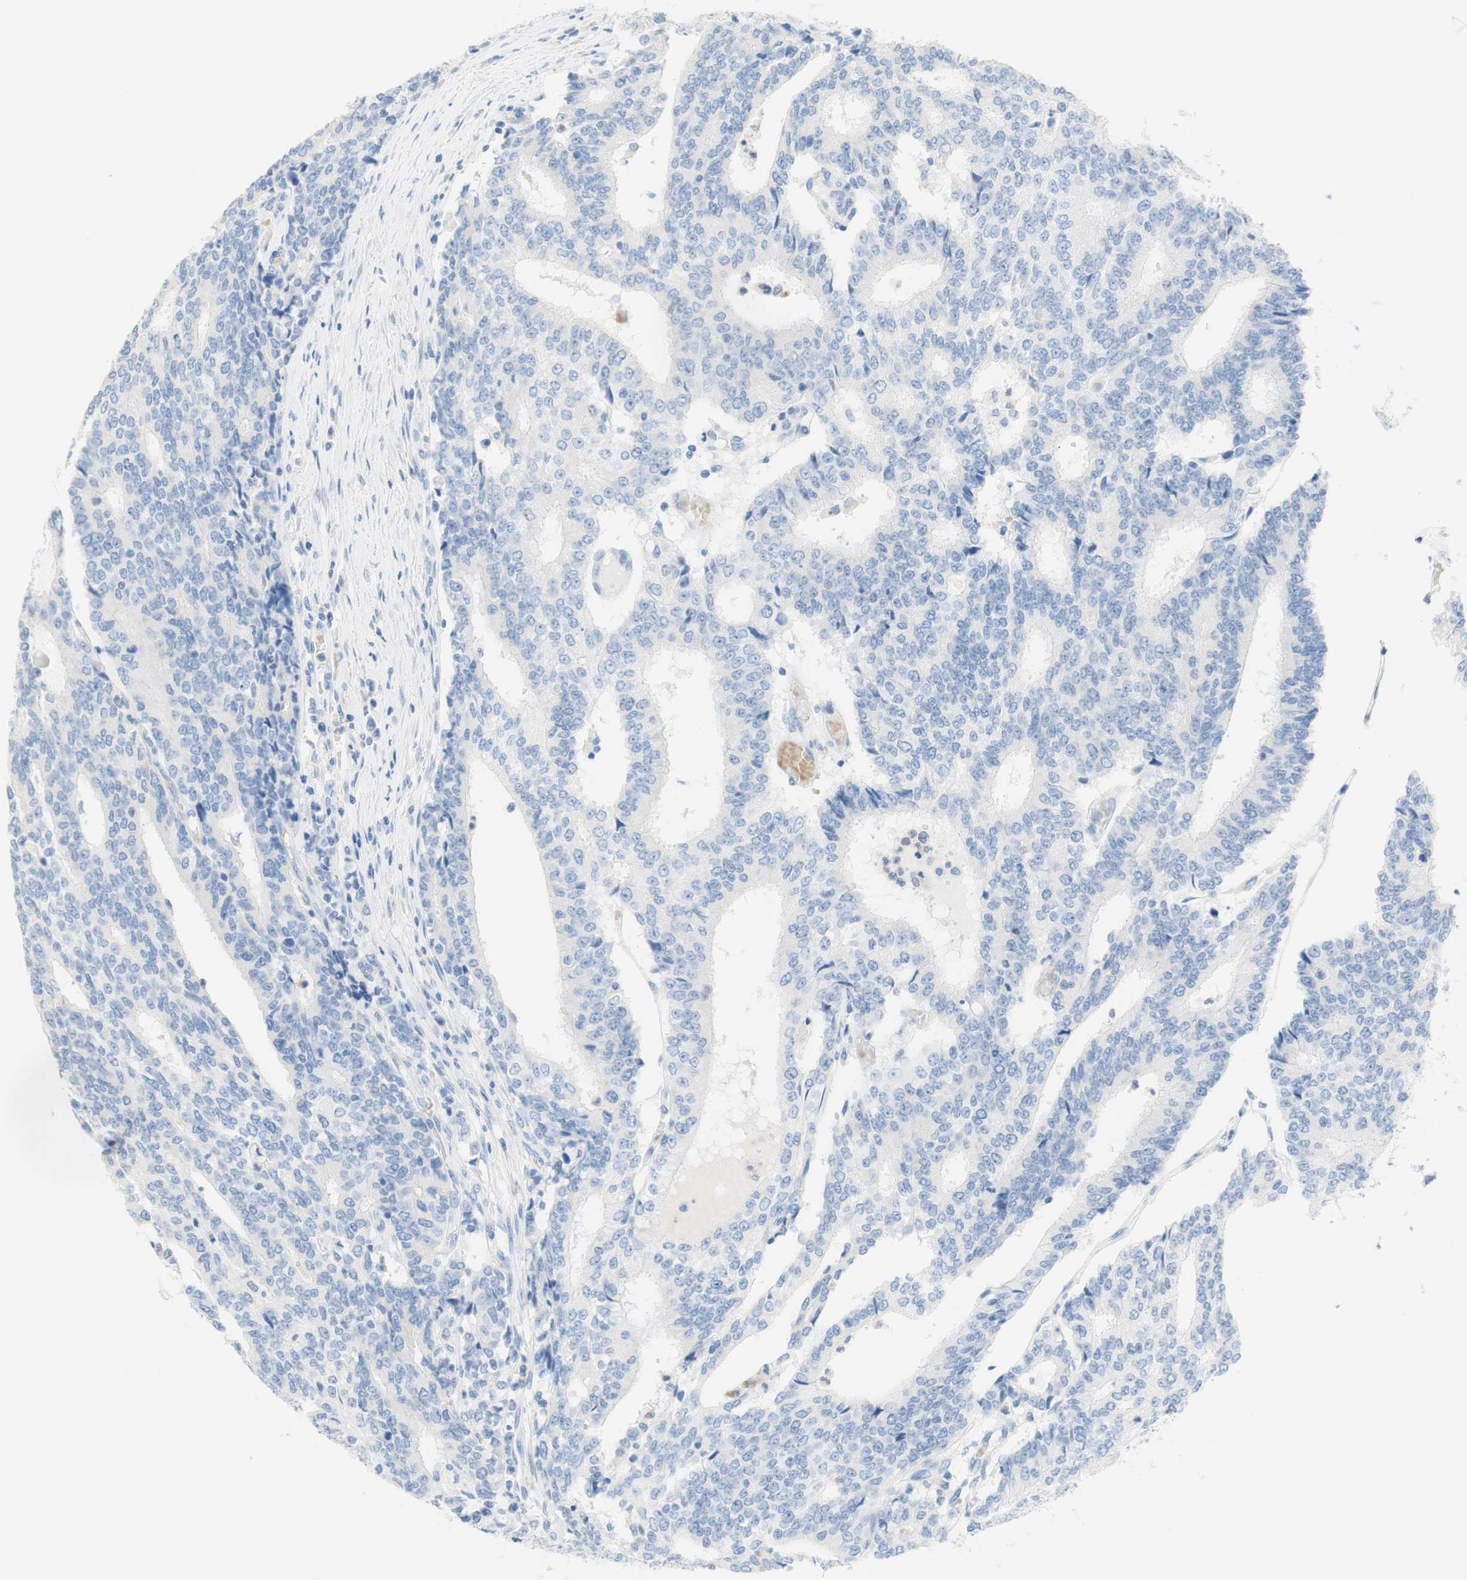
{"staining": {"intensity": "negative", "quantity": "none", "location": "none"}, "tissue": "prostate cancer", "cell_type": "Tumor cells", "image_type": "cancer", "snomed": [{"axis": "morphology", "description": "Normal tissue, NOS"}, {"axis": "morphology", "description": "Adenocarcinoma, High grade"}, {"axis": "topography", "description": "Prostate"}, {"axis": "topography", "description": "Seminal veicle"}], "caption": "Photomicrograph shows no protein expression in tumor cells of prostate cancer tissue.", "gene": "CEACAM1", "patient": {"sex": "male", "age": 55}}